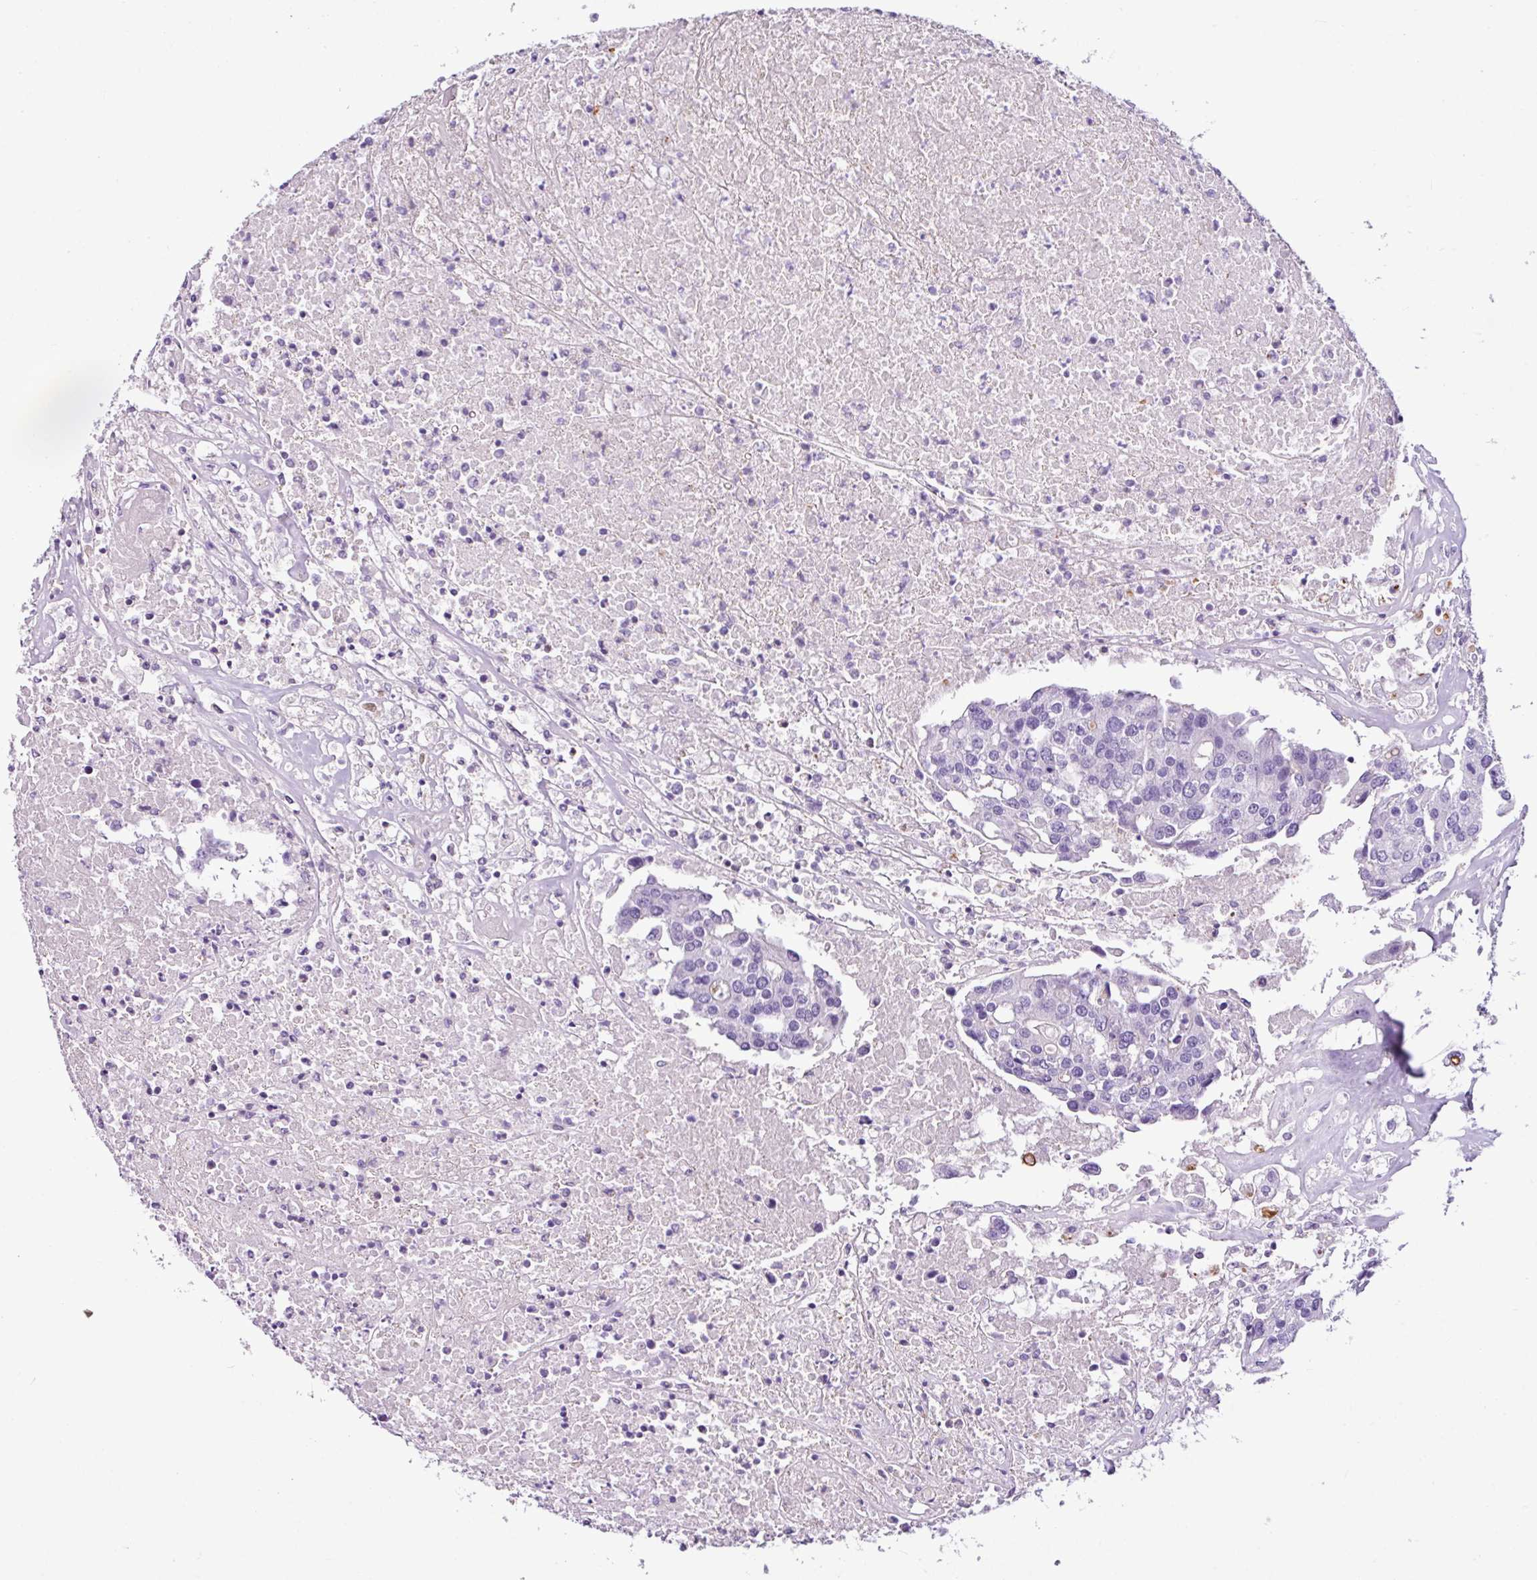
{"staining": {"intensity": "negative", "quantity": "none", "location": "none"}, "tissue": "colorectal cancer", "cell_type": "Tumor cells", "image_type": "cancer", "snomed": [{"axis": "morphology", "description": "Adenocarcinoma, NOS"}, {"axis": "topography", "description": "Colon"}], "caption": "Tumor cells are negative for protein expression in human colorectal cancer (adenocarcinoma).", "gene": "EME2", "patient": {"sex": "male", "age": 77}}